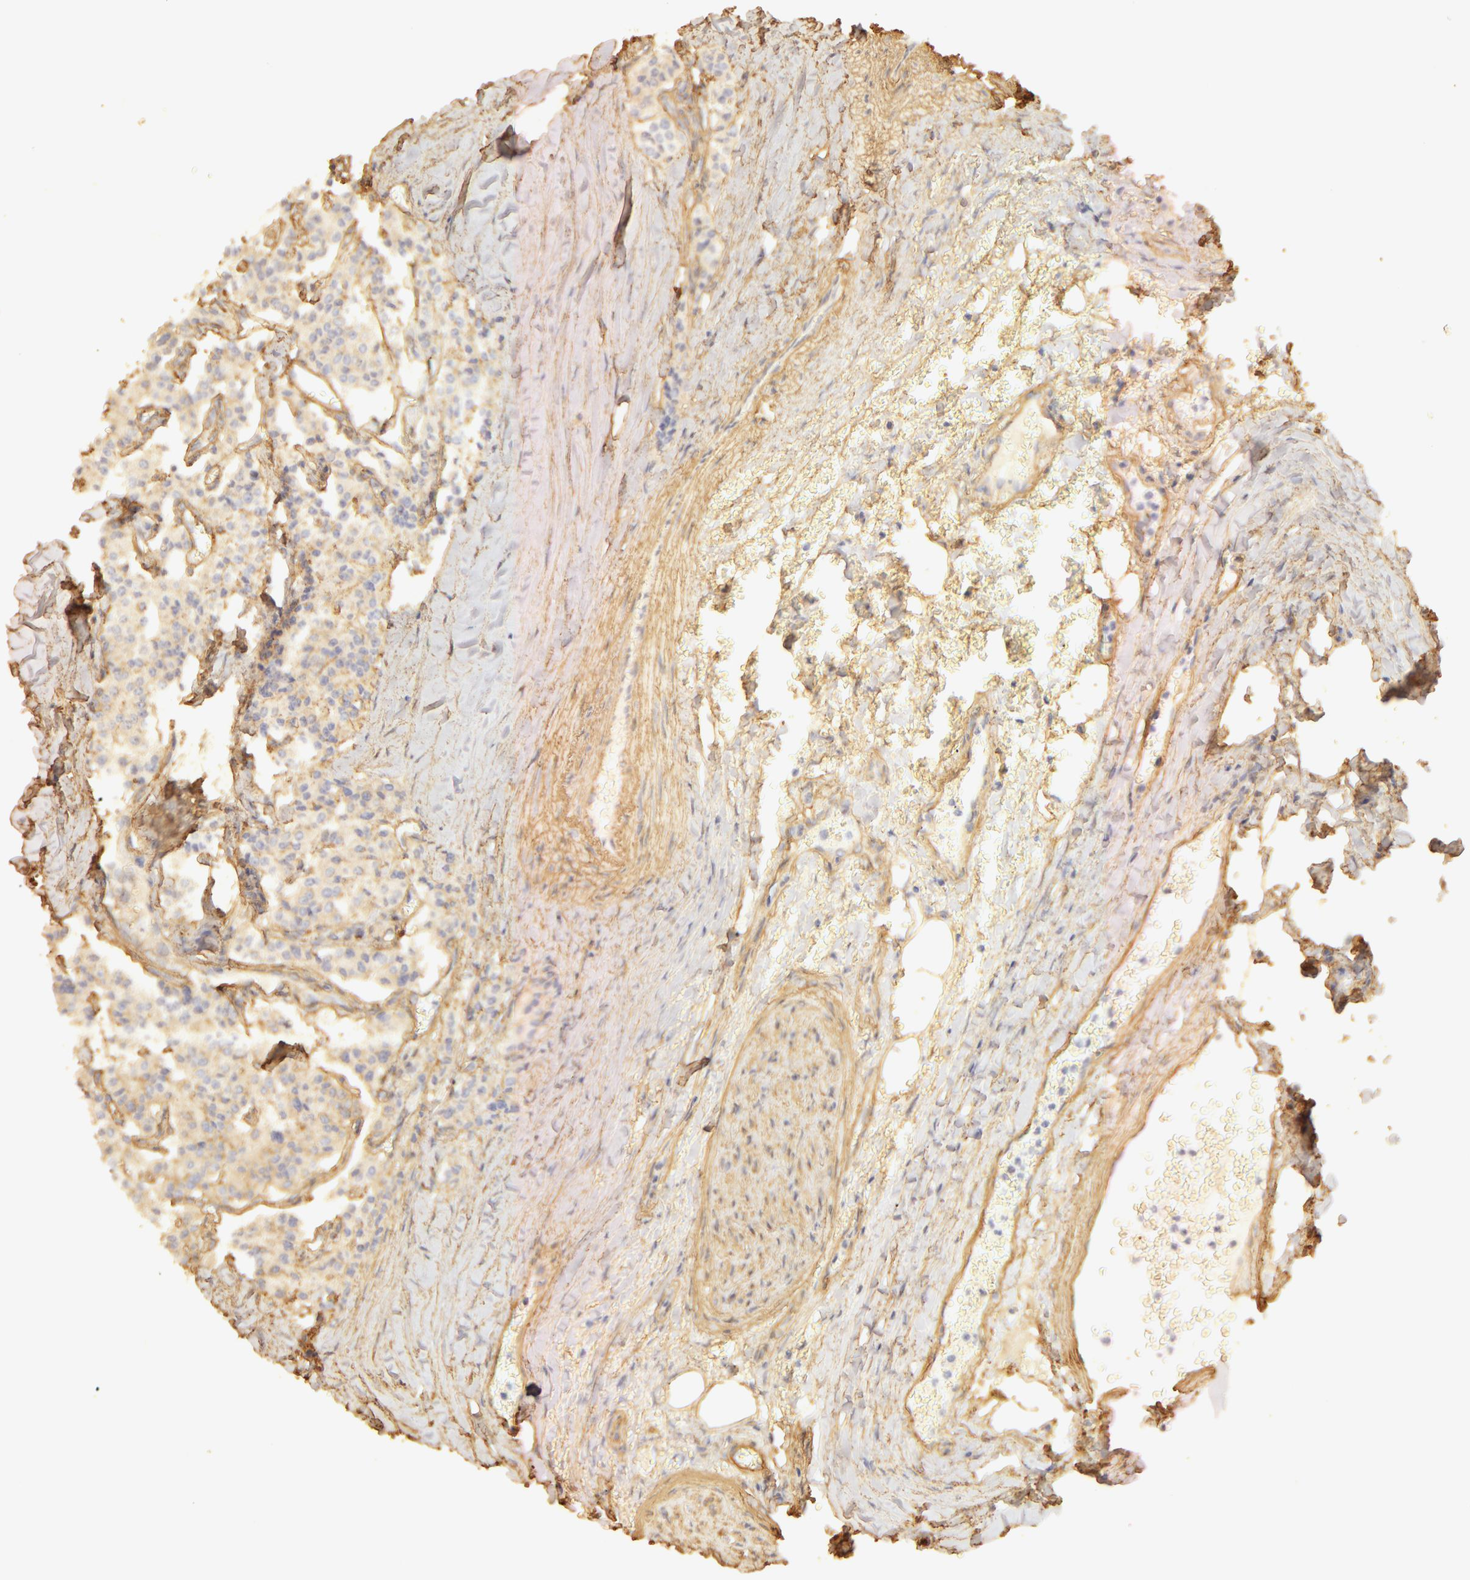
{"staining": {"intensity": "weak", "quantity": "25%-75%", "location": "cytoplasmic/membranous"}, "tissue": "carcinoid", "cell_type": "Tumor cells", "image_type": "cancer", "snomed": [{"axis": "morphology", "description": "Carcinoid, malignant, NOS"}, {"axis": "topography", "description": "Bronchus"}], "caption": "About 25%-75% of tumor cells in carcinoid demonstrate weak cytoplasmic/membranous protein staining as visualized by brown immunohistochemical staining.", "gene": "COL4A1", "patient": {"sex": "male", "age": 55}}